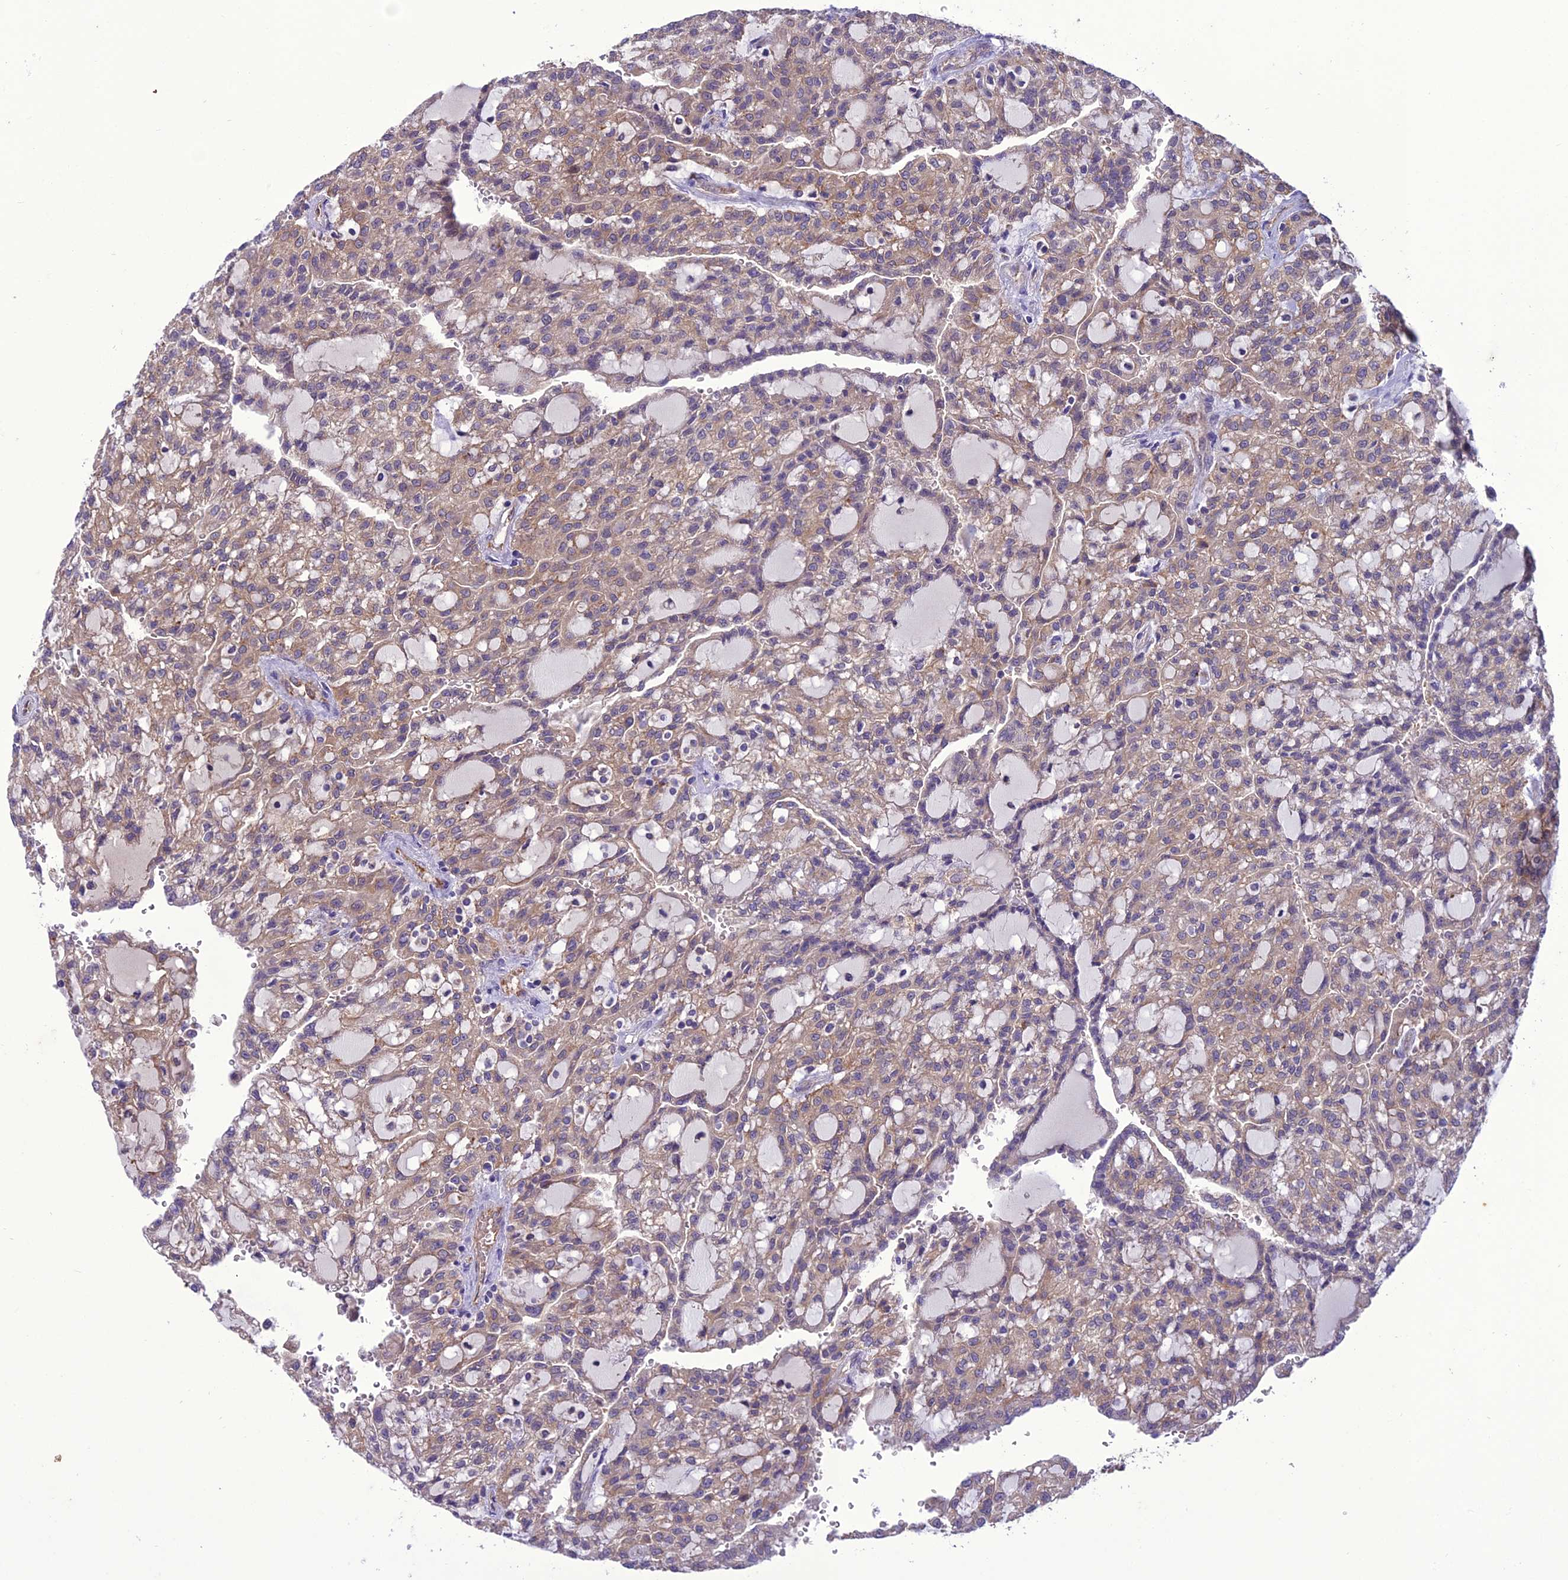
{"staining": {"intensity": "weak", "quantity": ">75%", "location": "cytoplasmic/membranous"}, "tissue": "renal cancer", "cell_type": "Tumor cells", "image_type": "cancer", "snomed": [{"axis": "morphology", "description": "Adenocarcinoma, NOS"}, {"axis": "topography", "description": "Kidney"}], "caption": "Brown immunohistochemical staining in adenocarcinoma (renal) displays weak cytoplasmic/membranous positivity in about >75% of tumor cells.", "gene": "BORCS6", "patient": {"sex": "male", "age": 63}}